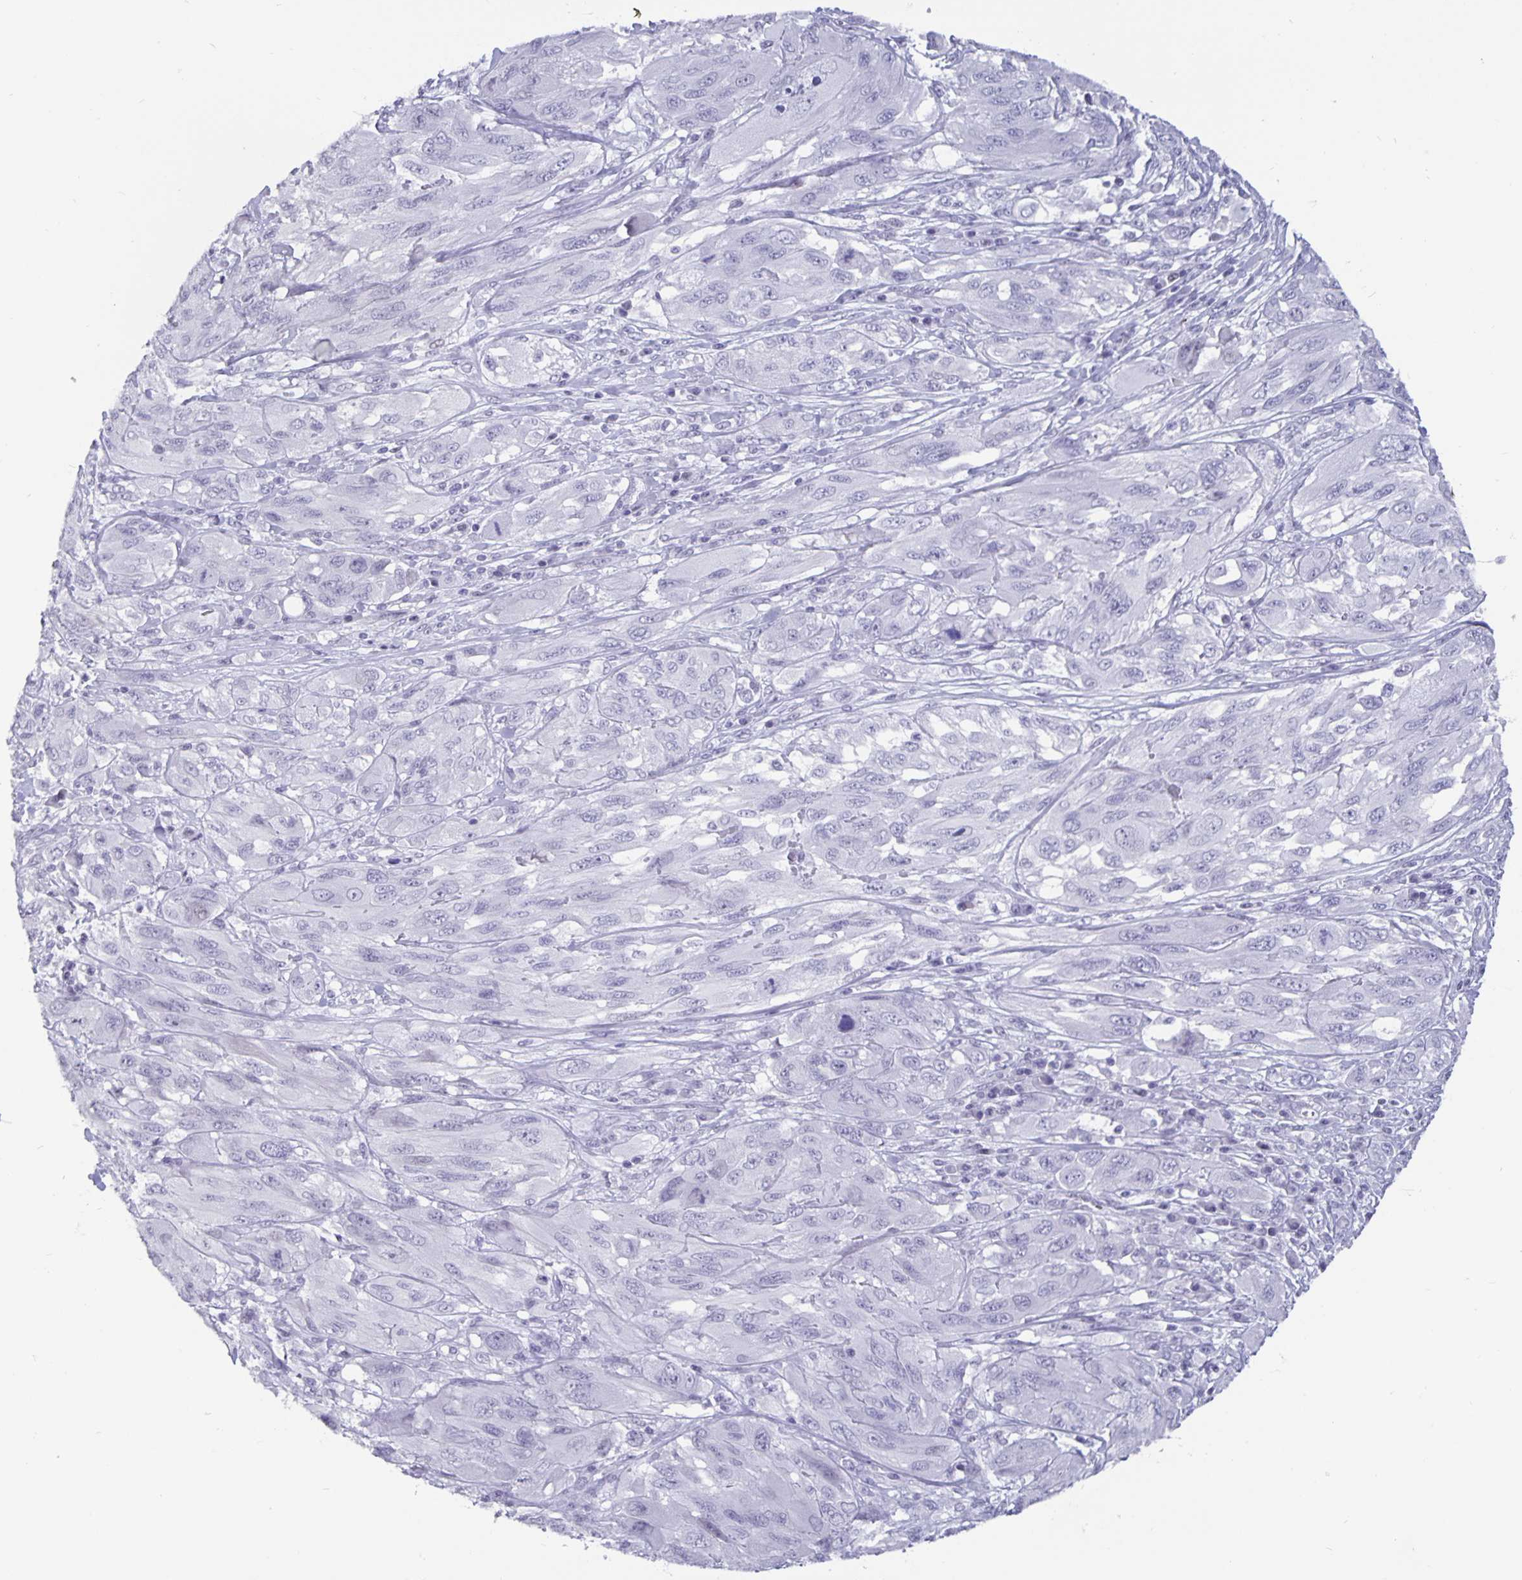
{"staining": {"intensity": "negative", "quantity": "none", "location": "none"}, "tissue": "melanoma", "cell_type": "Tumor cells", "image_type": "cancer", "snomed": [{"axis": "morphology", "description": "Malignant melanoma, NOS"}, {"axis": "topography", "description": "Skin"}], "caption": "Melanoma was stained to show a protein in brown. There is no significant staining in tumor cells.", "gene": "OLIG2", "patient": {"sex": "female", "age": 91}}